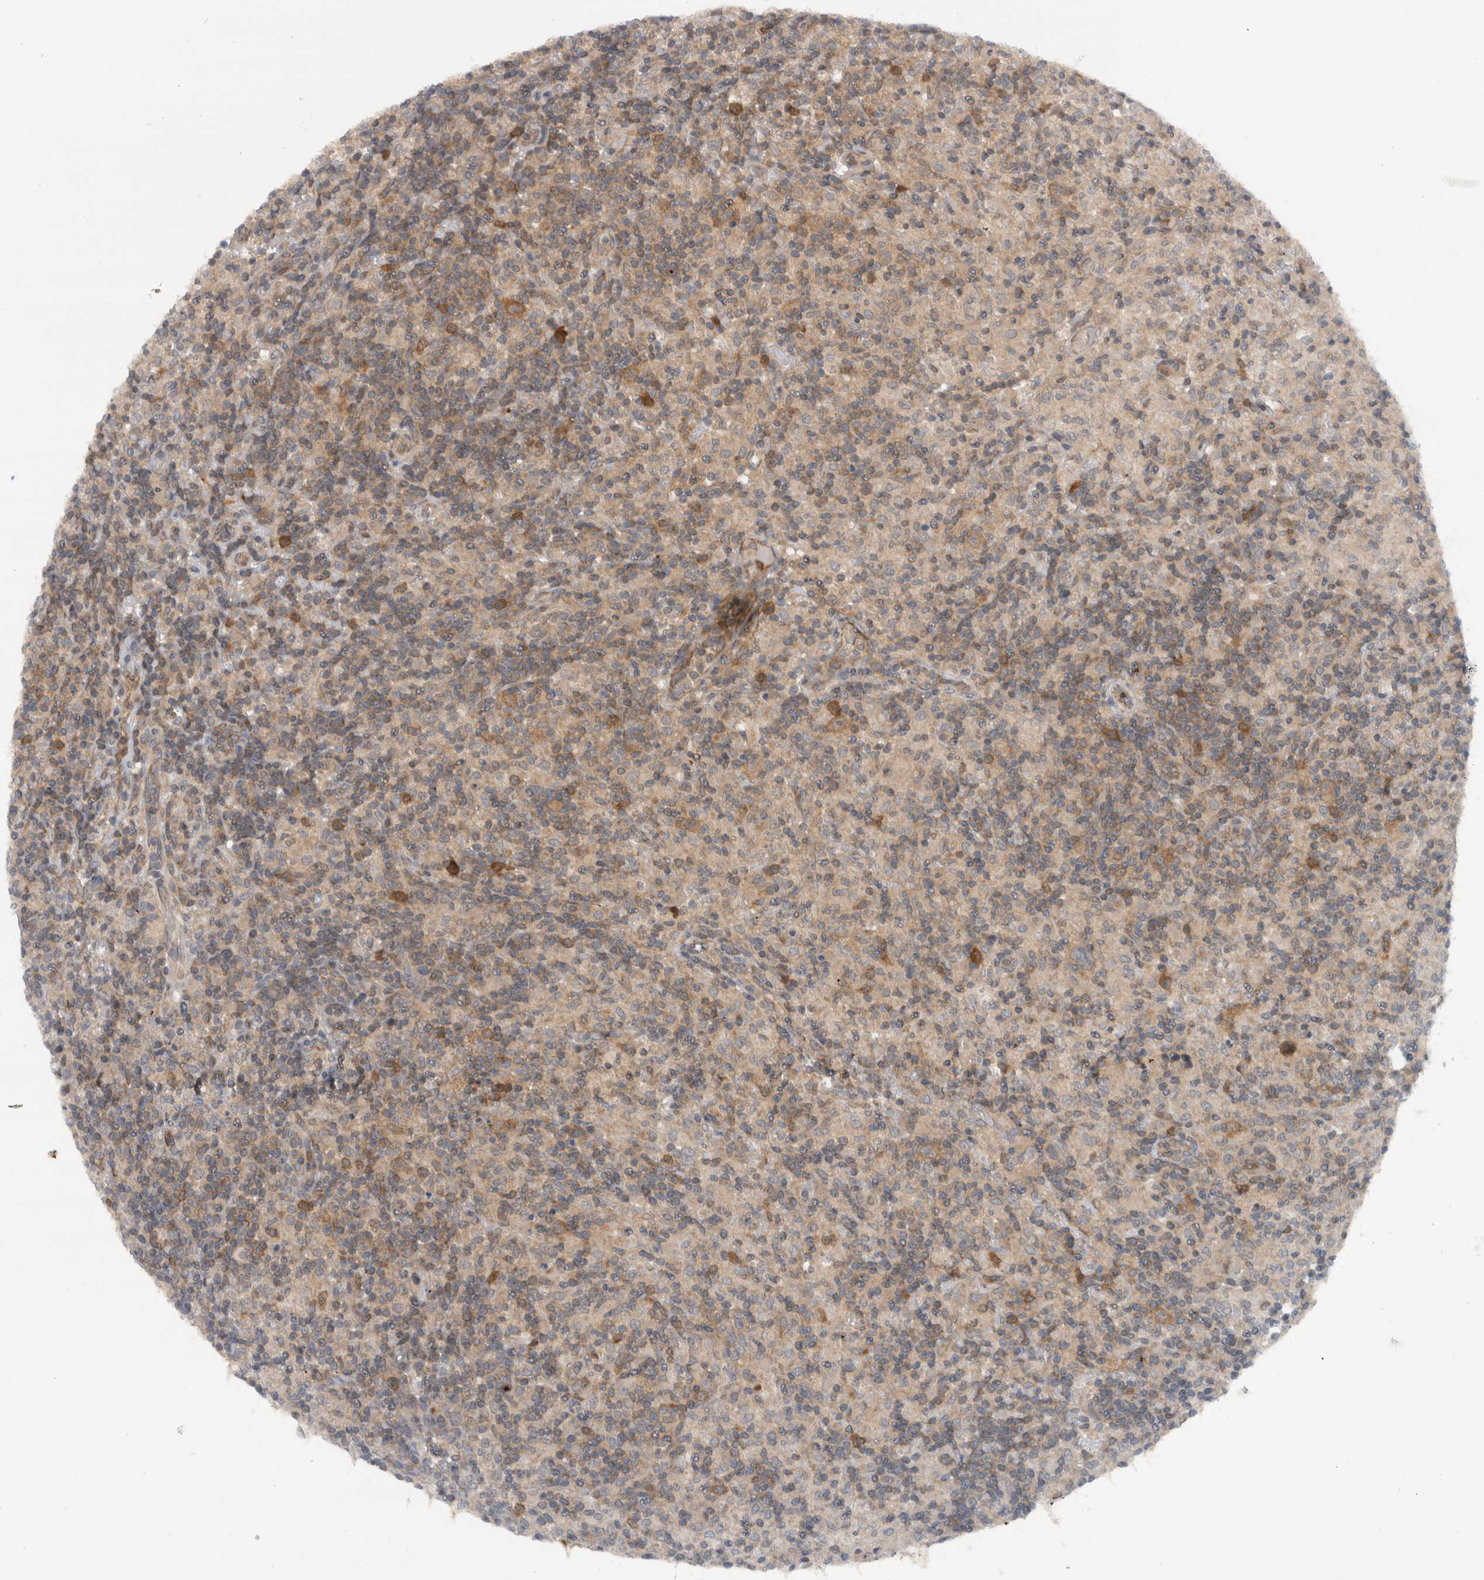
{"staining": {"intensity": "moderate", "quantity": ">75%", "location": "cytoplasmic/membranous"}, "tissue": "lymphoma", "cell_type": "Tumor cells", "image_type": "cancer", "snomed": [{"axis": "morphology", "description": "Hodgkin's disease, NOS"}, {"axis": "topography", "description": "Lymph node"}], "caption": "A histopathology image showing moderate cytoplasmic/membranous positivity in approximately >75% of tumor cells in Hodgkin's disease, as visualized by brown immunohistochemical staining.", "gene": "PDCD2", "patient": {"sex": "male", "age": 70}}